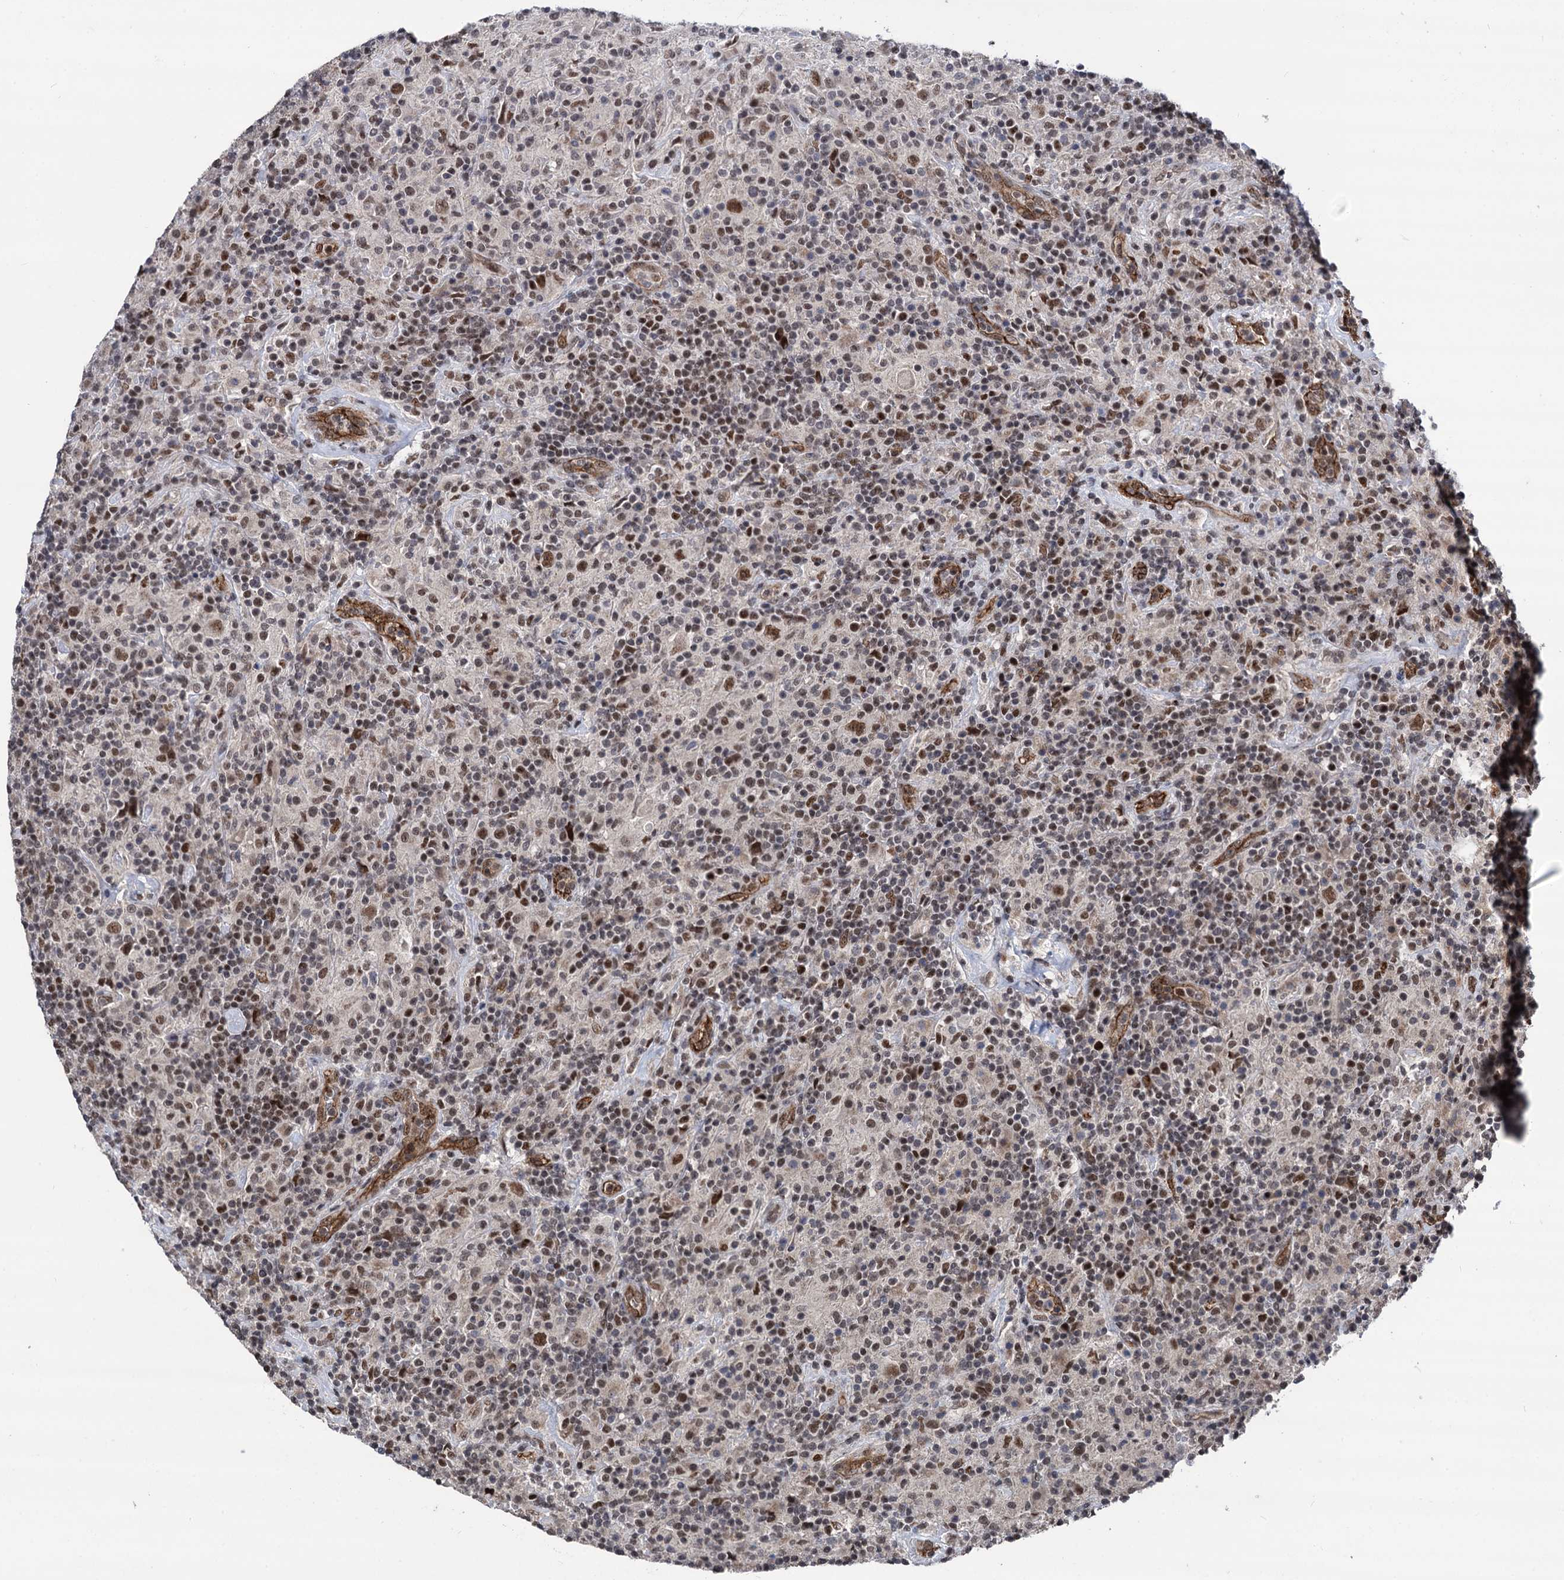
{"staining": {"intensity": "strong", "quantity": ">75%", "location": "nuclear"}, "tissue": "lymphoma", "cell_type": "Tumor cells", "image_type": "cancer", "snomed": [{"axis": "morphology", "description": "Hodgkin's disease, NOS"}, {"axis": "topography", "description": "Lymph node"}], "caption": "Lymphoma stained for a protein reveals strong nuclear positivity in tumor cells.", "gene": "GALNT11", "patient": {"sex": "male", "age": 70}}